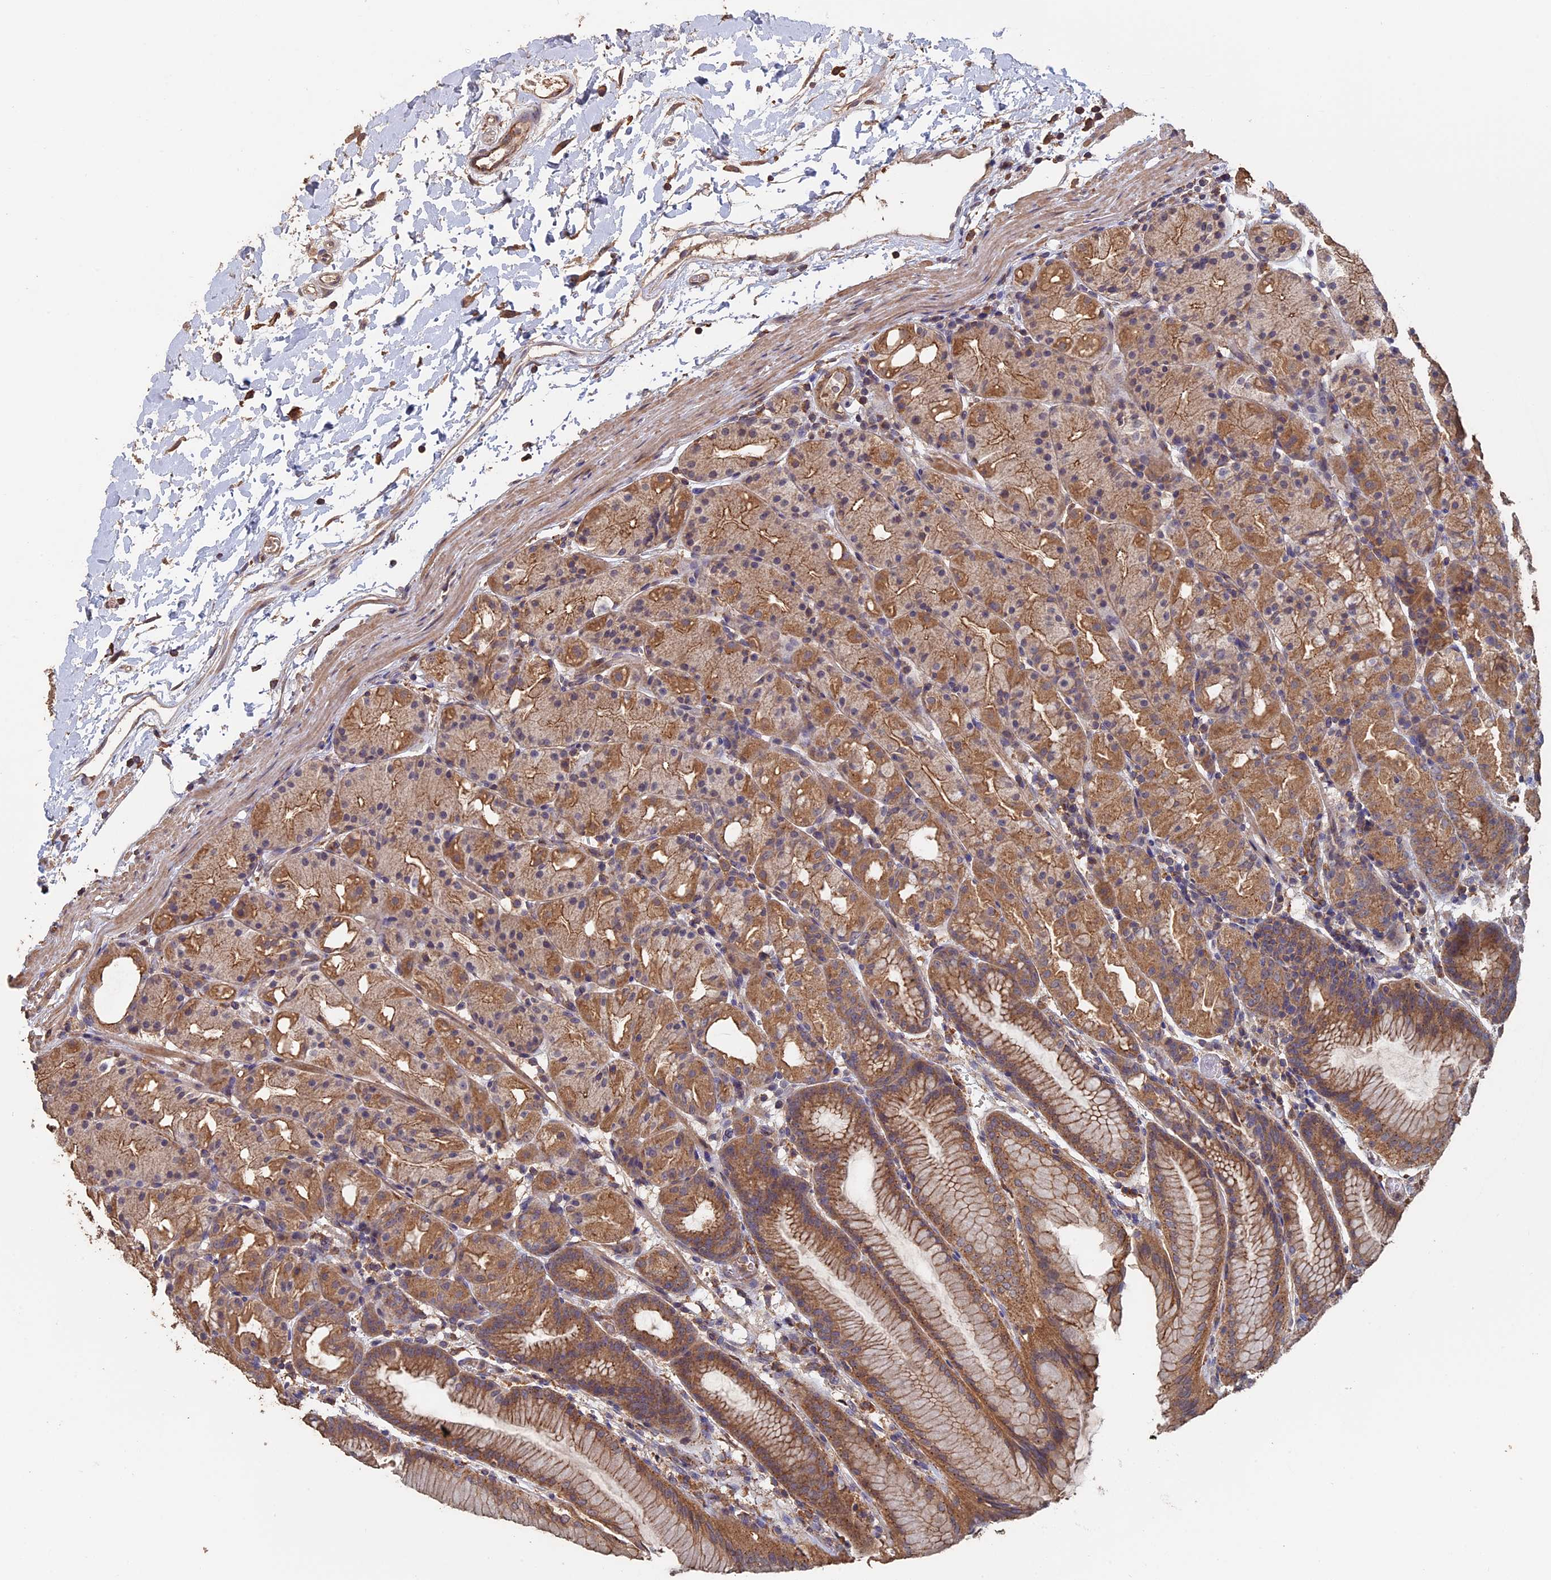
{"staining": {"intensity": "moderate", "quantity": ">75%", "location": "cytoplasmic/membranous"}, "tissue": "stomach", "cell_type": "Glandular cells", "image_type": "normal", "snomed": [{"axis": "morphology", "description": "Normal tissue, NOS"}, {"axis": "topography", "description": "Stomach, upper"}], "caption": "A histopathology image showing moderate cytoplasmic/membranous expression in about >75% of glandular cells in normal stomach, as visualized by brown immunohistochemical staining.", "gene": "PIGQ", "patient": {"sex": "male", "age": 48}}